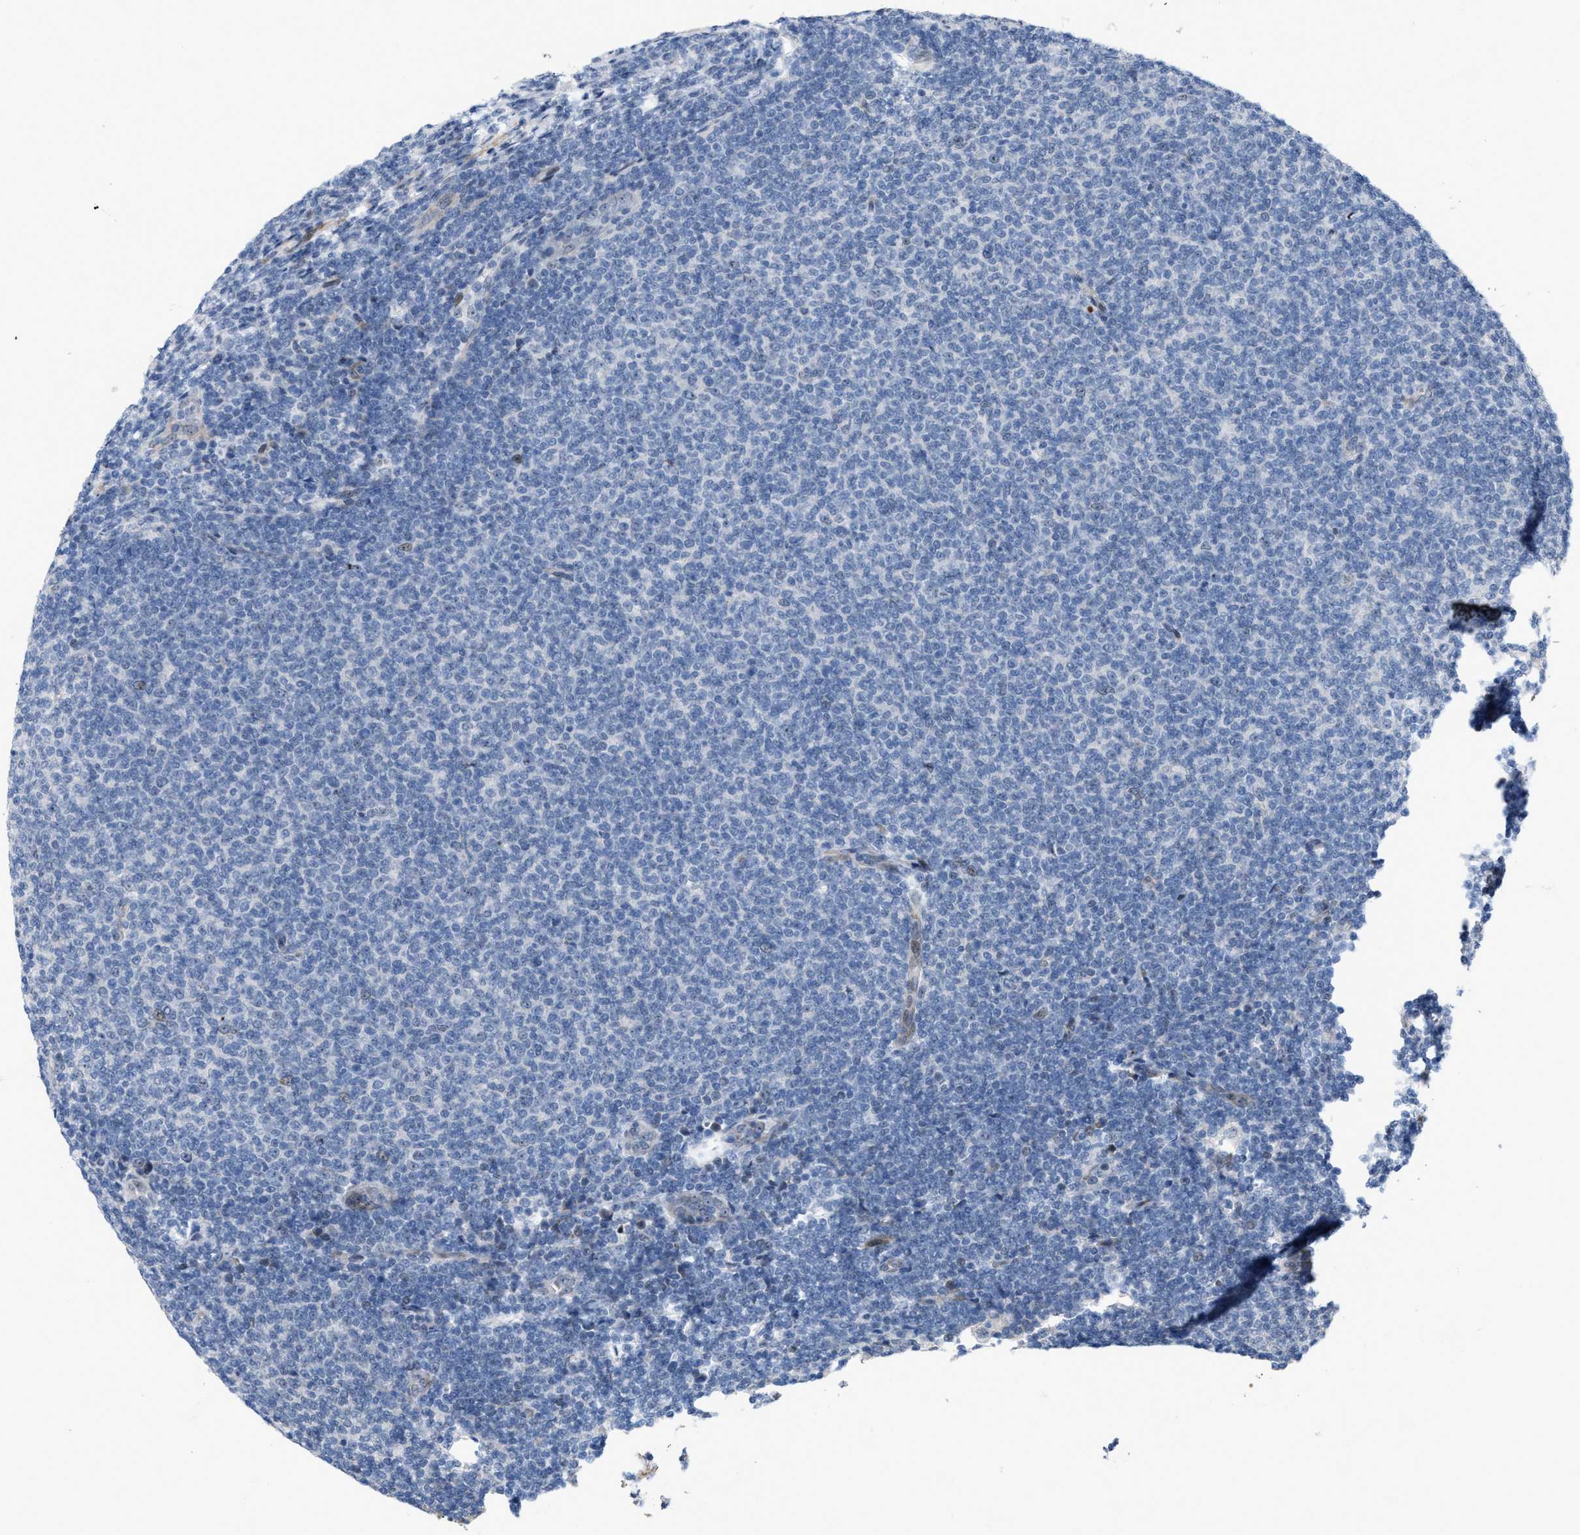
{"staining": {"intensity": "negative", "quantity": "none", "location": "none"}, "tissue": "lymphoma", "cell_type": "Tumor cells", "image_type": "cancer", "snomed": [{"axis": "morphology", "description": "Malignant lymphoma, non-Hodgkin's type, Low grade"}, {"axis": "topography", "description": "Lymph node"}], "caption": "Tumor cells are negative for brown protein staining in malignant lymphoma, non-Hodgkin's type (low-grade). (DAB (3,3'-diaminobenzidine) immunohistochemistry (IHC) visualized using brightfield microscopy, high magnification).", "gene": "POLR1F", "patient": {"sex": "male", "age": 66}}